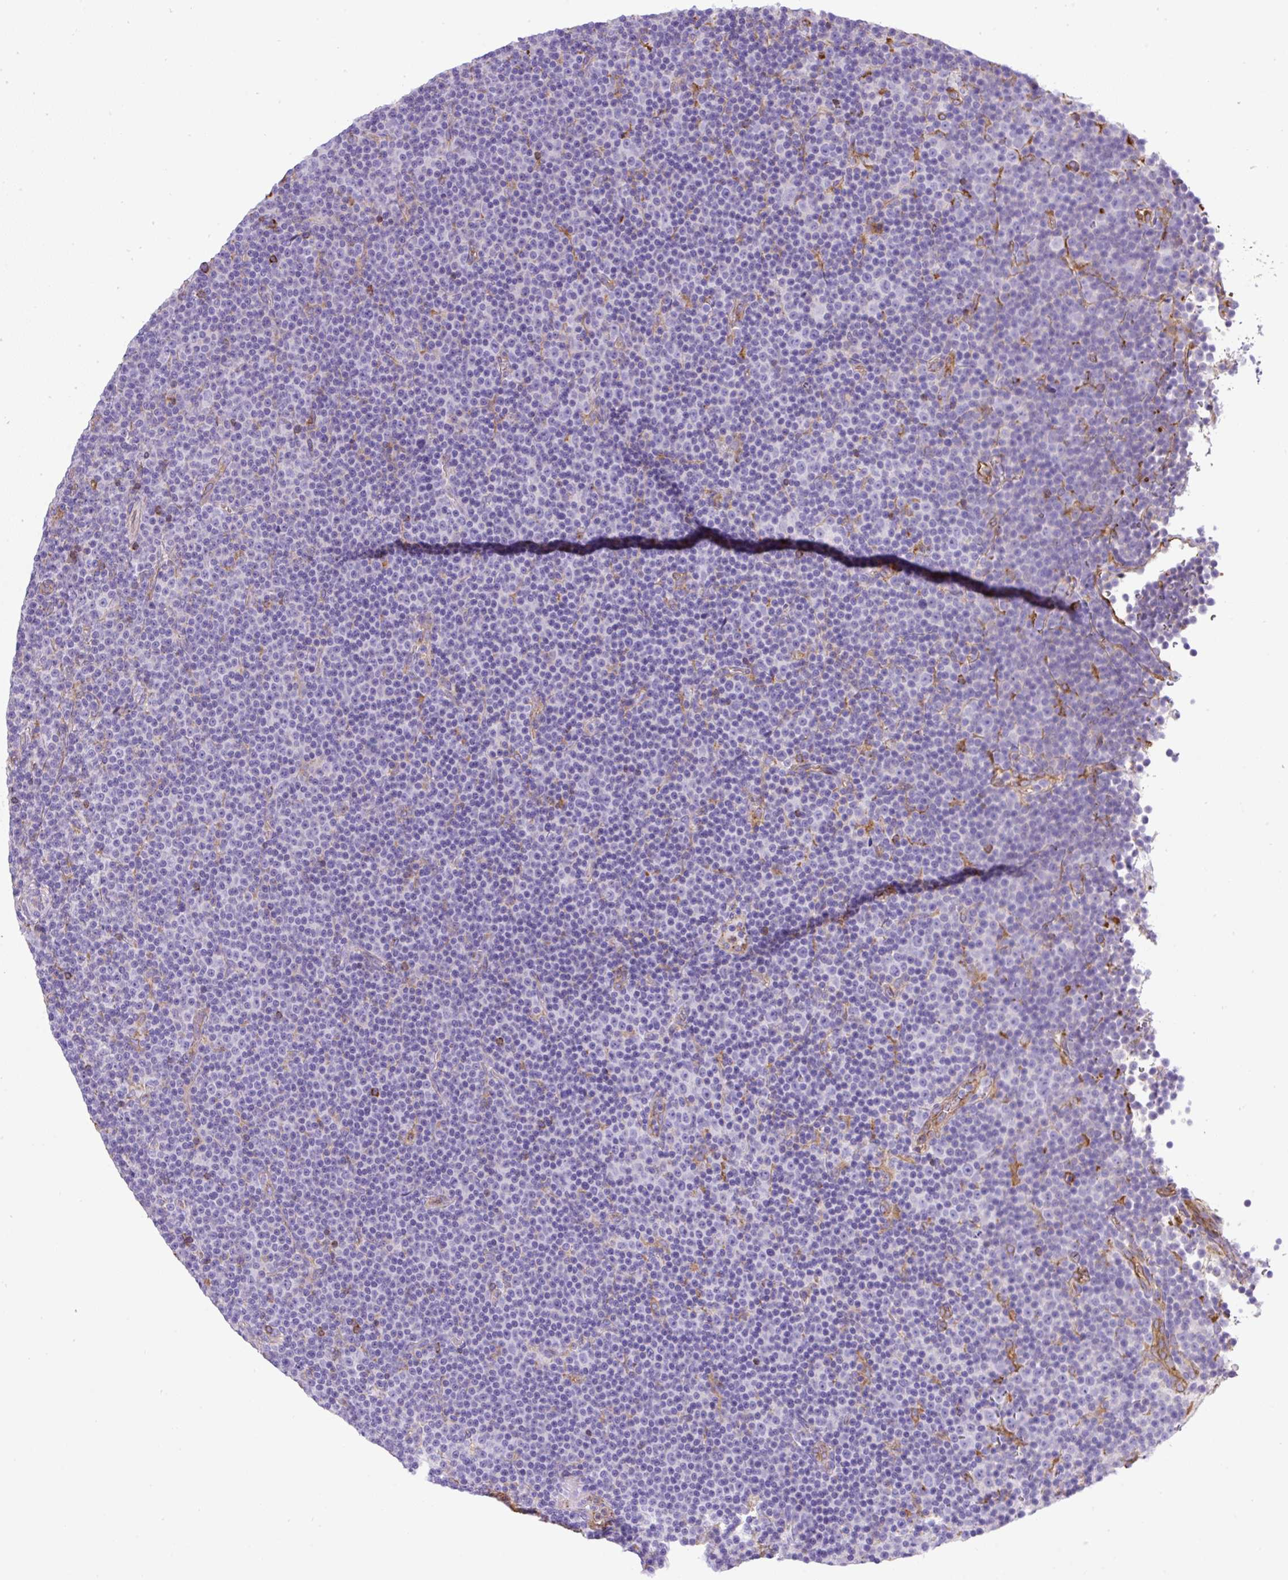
{"staining": {"intensity": "negative", "quantity": "none", "location": "none"}, "tissue": "lymphoma", "cell_type": "Tumor cells", "image_type": "cancer", "snomed": [{"axis": "morphology", "description": "Malignant lymphoma, non-Hodgkin's type, Low grade"}, {"axis": "topography", "description": "Lymph node"}], "caption": "Low-grade malignant lymphoma, non-Hodgkin's type was stained to show a protein in brown. There is no significant expression in tumor cells. (DAB (3,3'-diaminobenzidine) immunohistochemistry (IHC), high magnification).", "gene": "MAGEB5", "patient": {"sex": "female", "age": 67}}